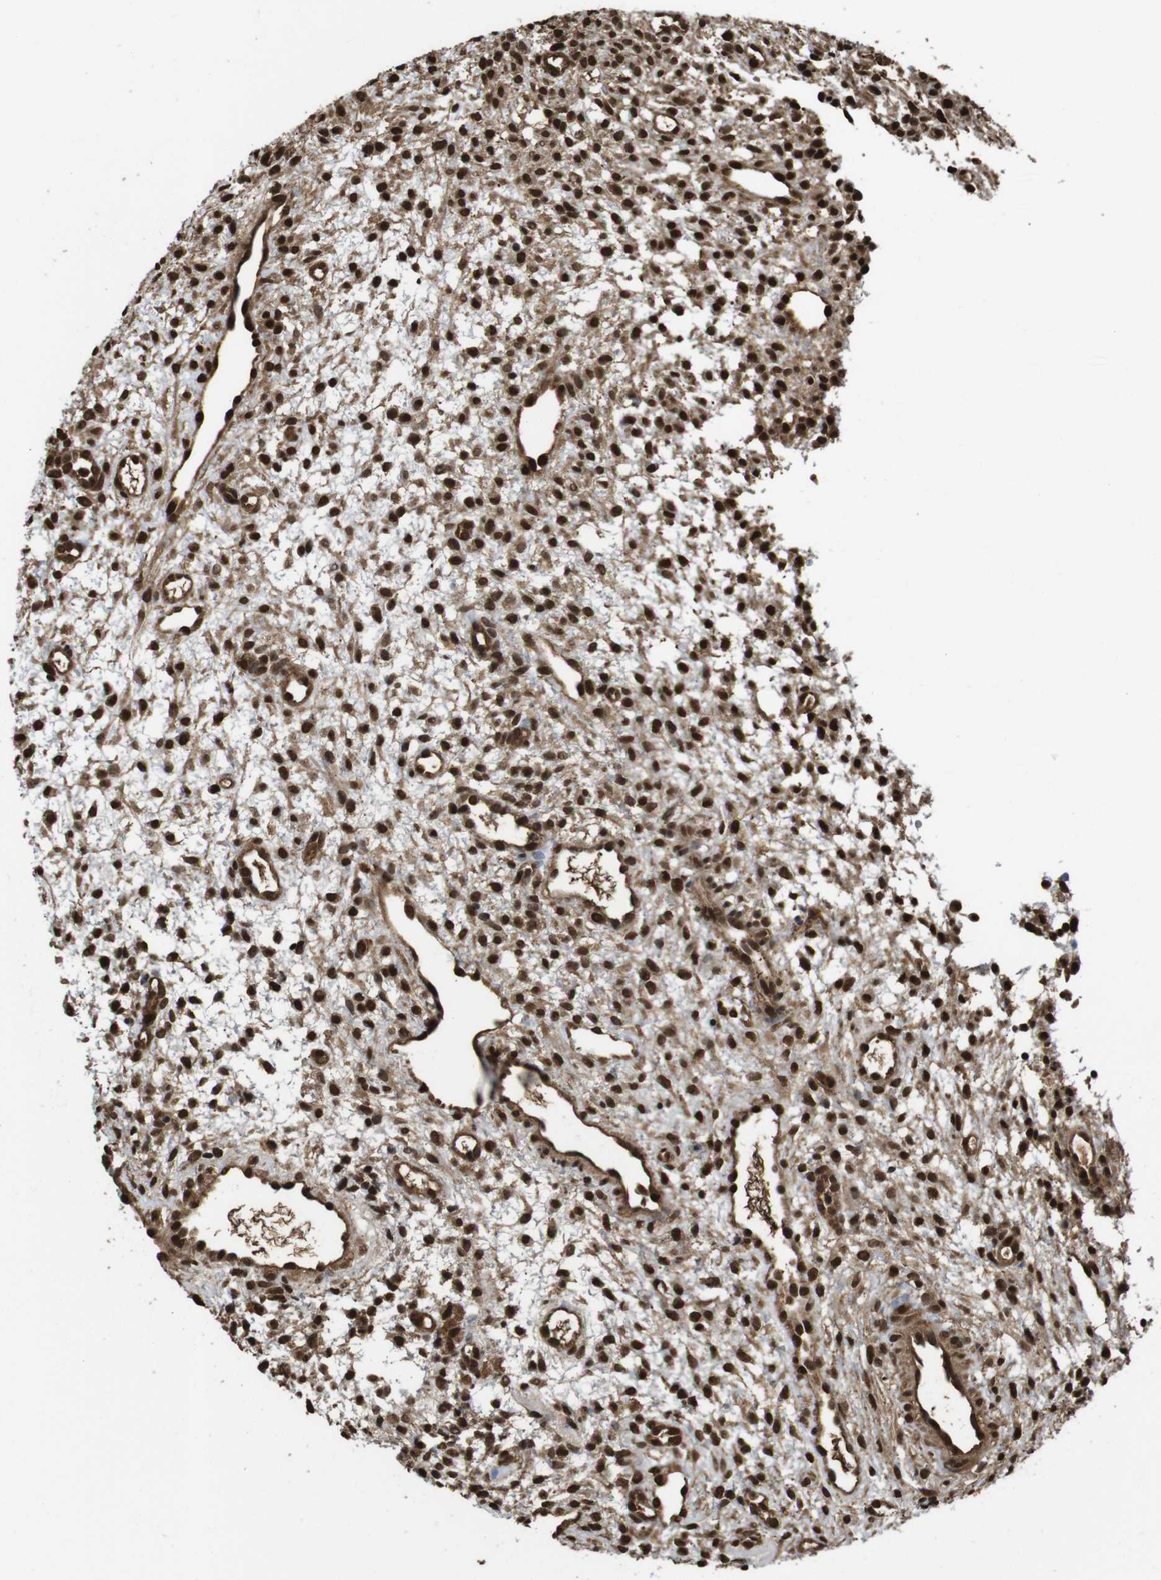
{"staining": {"intensity": "strong", "quantity": ">75%", "location": "cytoplasmic/membranous,nuclear"}, "tissue": "ovary", "cell_type": "Ovarian stroma cells", "image_type": "normal", "snomed": [{"axis": "morphology", "description": "Normal tissue, NOS"}, {"axis": "morphology", "description": "Cyst, NOS"}, {"axis": "topography", "description": "Ovary"}], "caption": "Immunohistochemical staining of benign ovary demonstrates strong cytoplasmic/membranous,nuclear protein positivity in about >75% of ovarian stroma cells.", "gene": "VCP", "patient": {"sex": "female", "age": 18}}